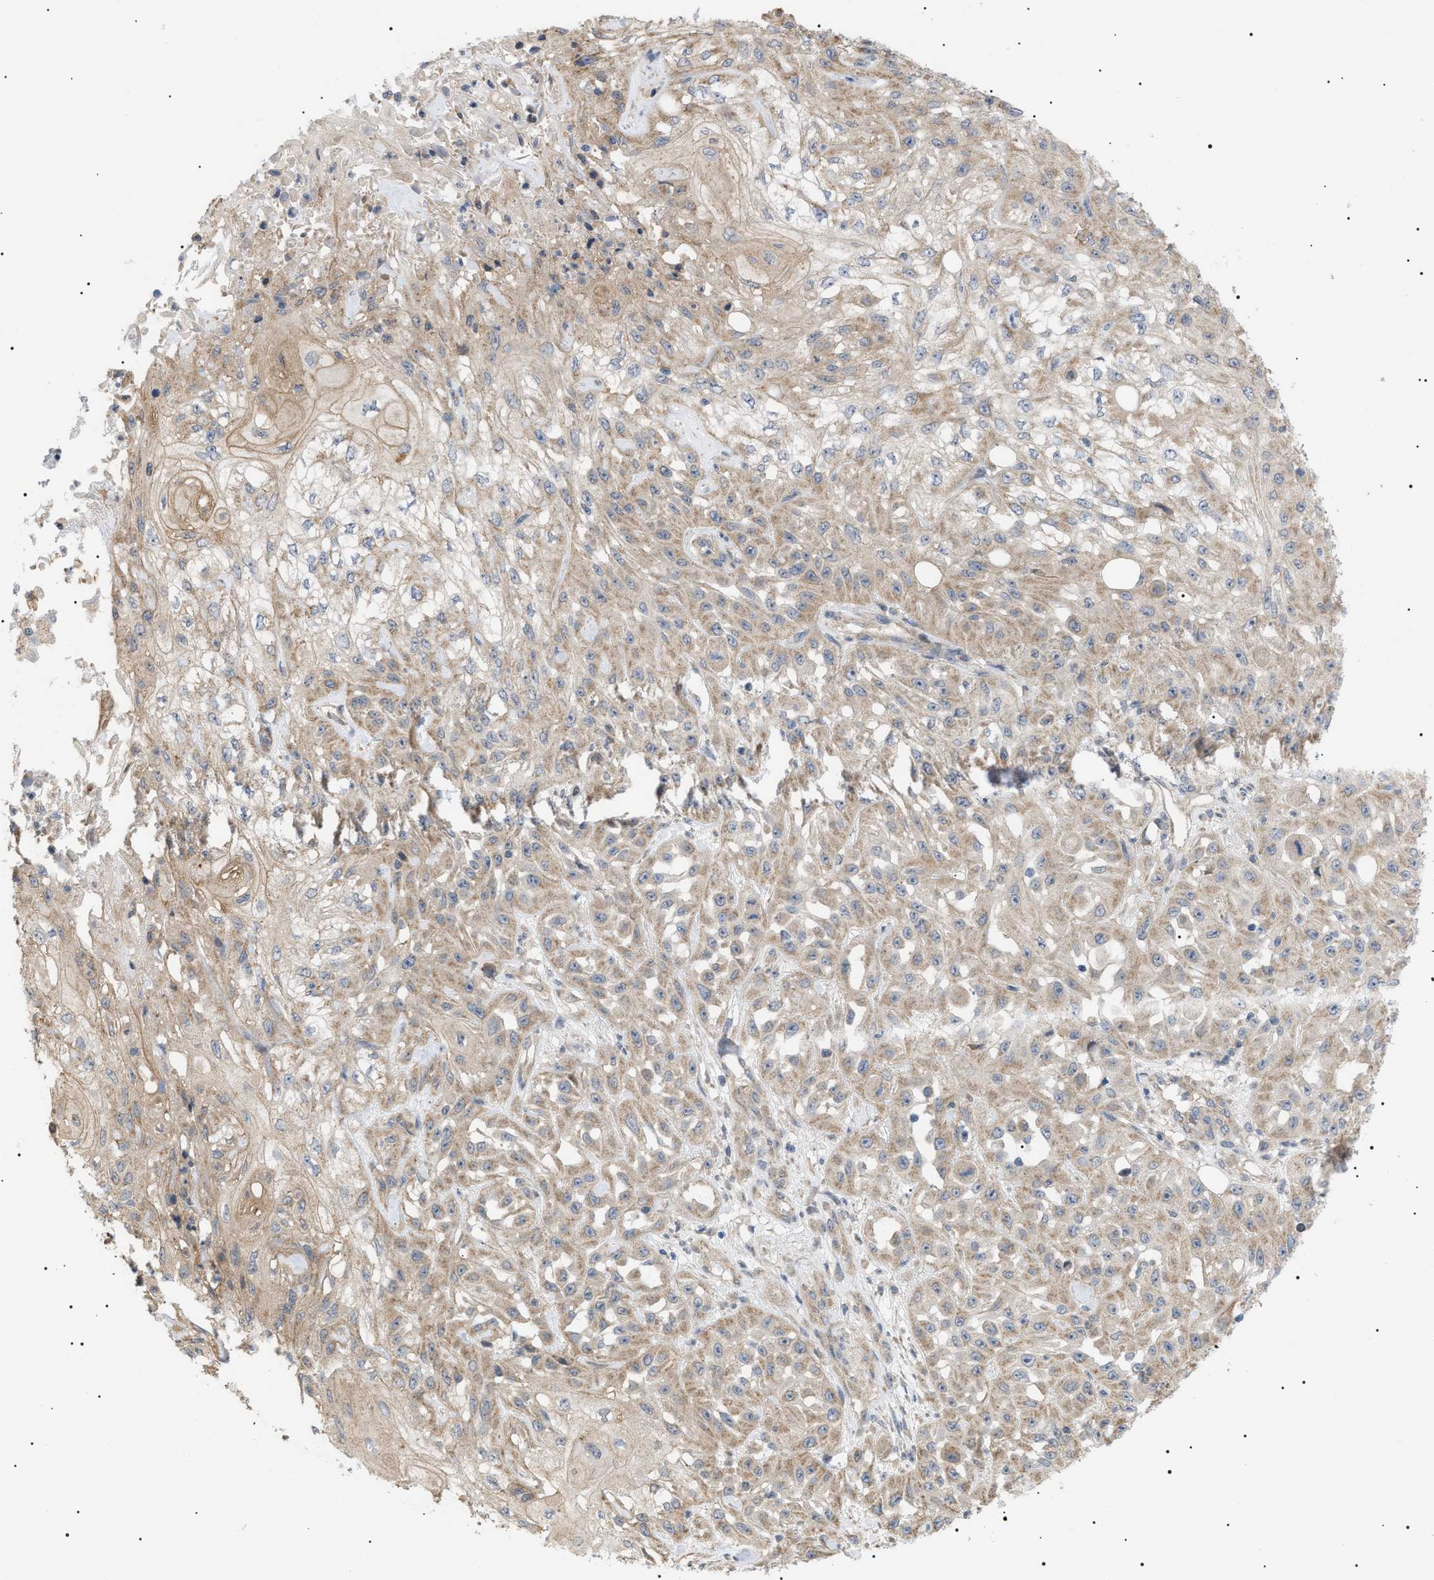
{"staining": {"intensity": "weak", "quantity": ">75%", "location": "cytoplasmic/membranous"}, "tissue": "skin cancer", "cell_type": "Tumor cells", "image_type": "cancer", "snomed": [{"axis": "morphology", "description": "Squamous cell carcinoma, NOS"}, {"axis": "morphology", "description": "Squamous cell carcinoma, metastatic, NOS"}, {"axis": "topography", "description": "Skin"}, {"axis": "topography", "description": "Lymph node"}], "caption": "Squamous cell carcinoma (skin) was stained to show a protein in brown. There is low levels of weak cytoplasmic/membranous positivity in about >75% of tumor cells.", "gene": "IRS2", "patient": {"sex": "male", "age": 75}}